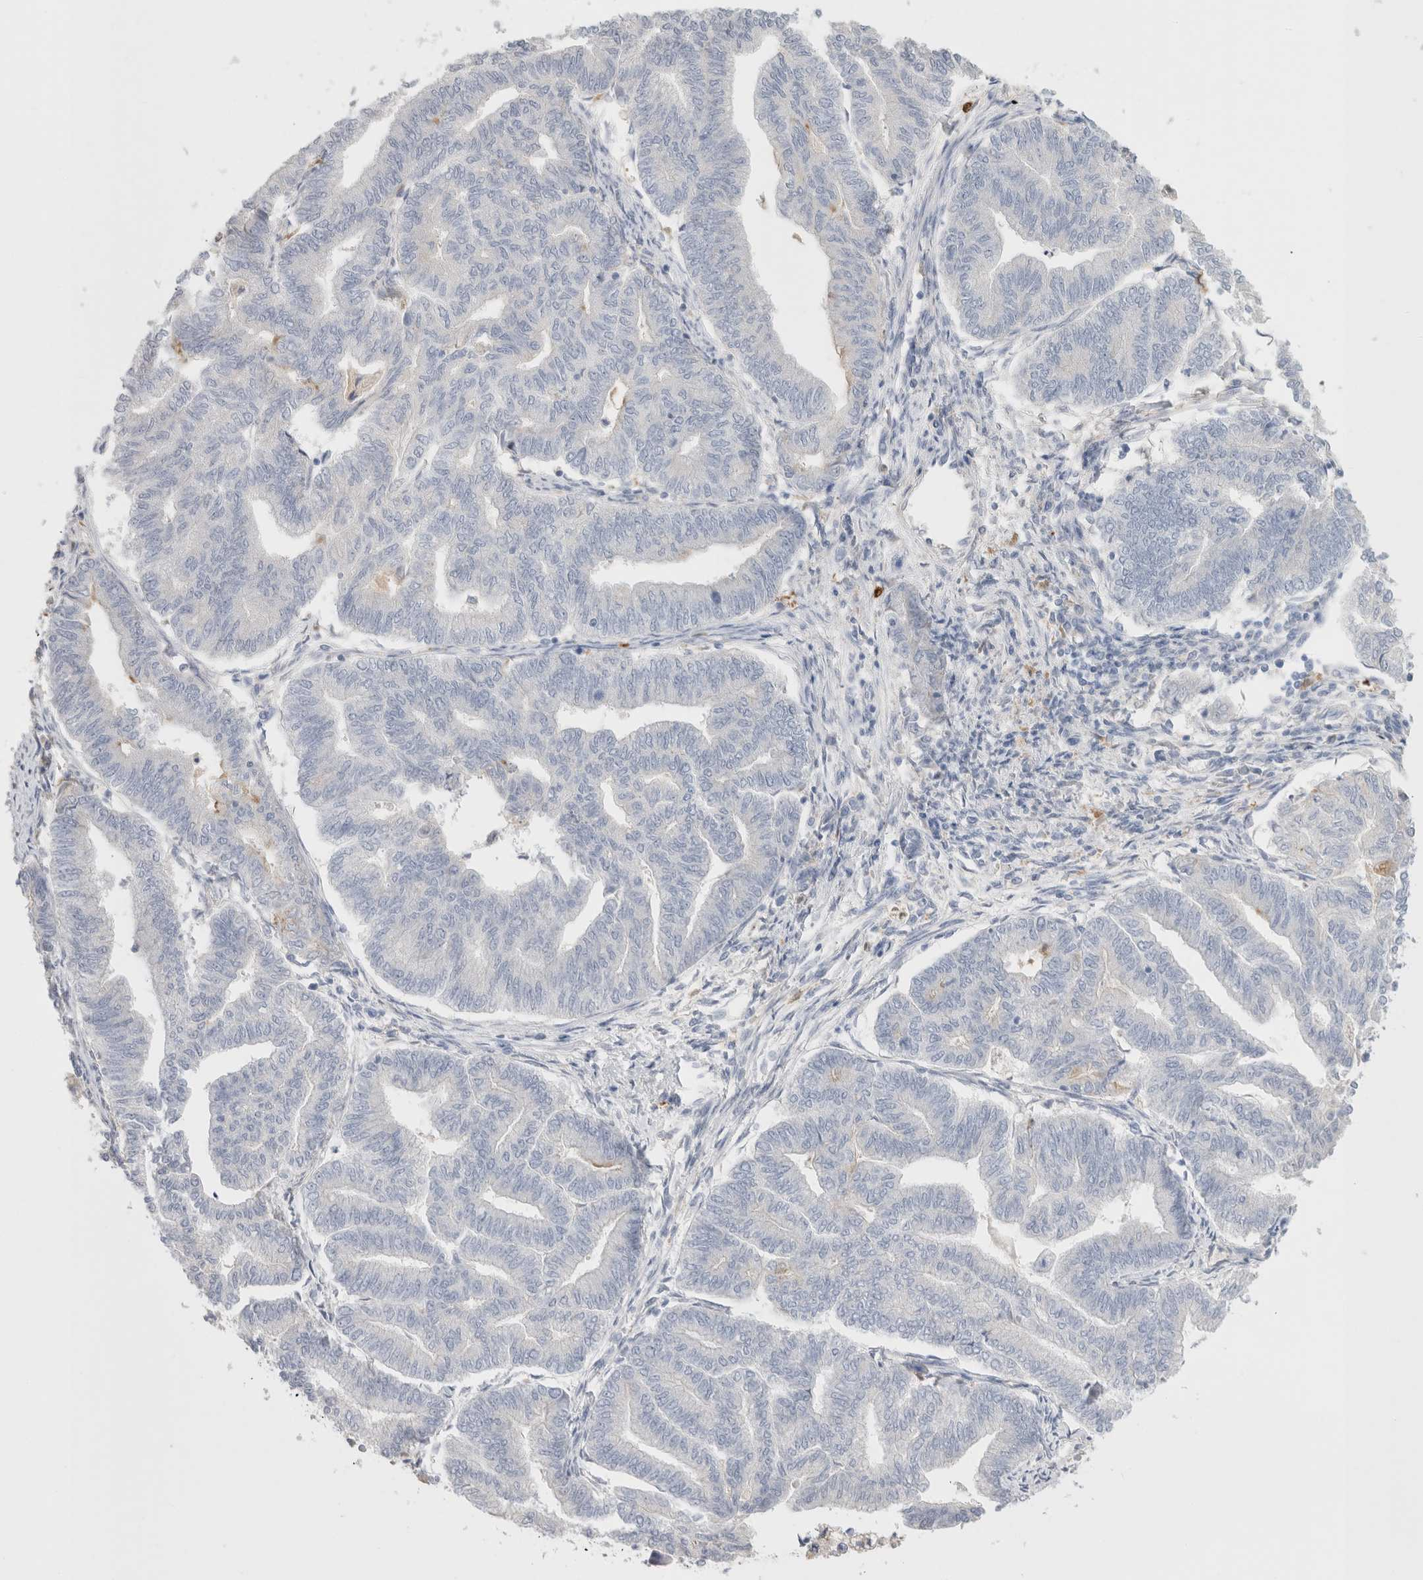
{"staining": {"intensity": "negative", "quantity": "none", "location": "none"}, "tissue": "endometrial cancer", "cell_type": "Tumor cells", "image_type": "cancer", "snomed": [{"axis": "morphology", "description": "Adenocarcinoma, NOS"}, {"axis": "topography", "description": "Endometrium"}], "caption": "Adenocarcinoma (endometrial) was stained to show a protein in brown. There is no significant expression in tumor cells. The staining was performed using DAB (3,3'-diaminobenzidine) to visualize the protein expression in brown, while the nuclei were stained in blue with hematoxylin (Magnification: 20x).", "gene": "HPGDS", "patient": {"sex": "female", "age": 79}}